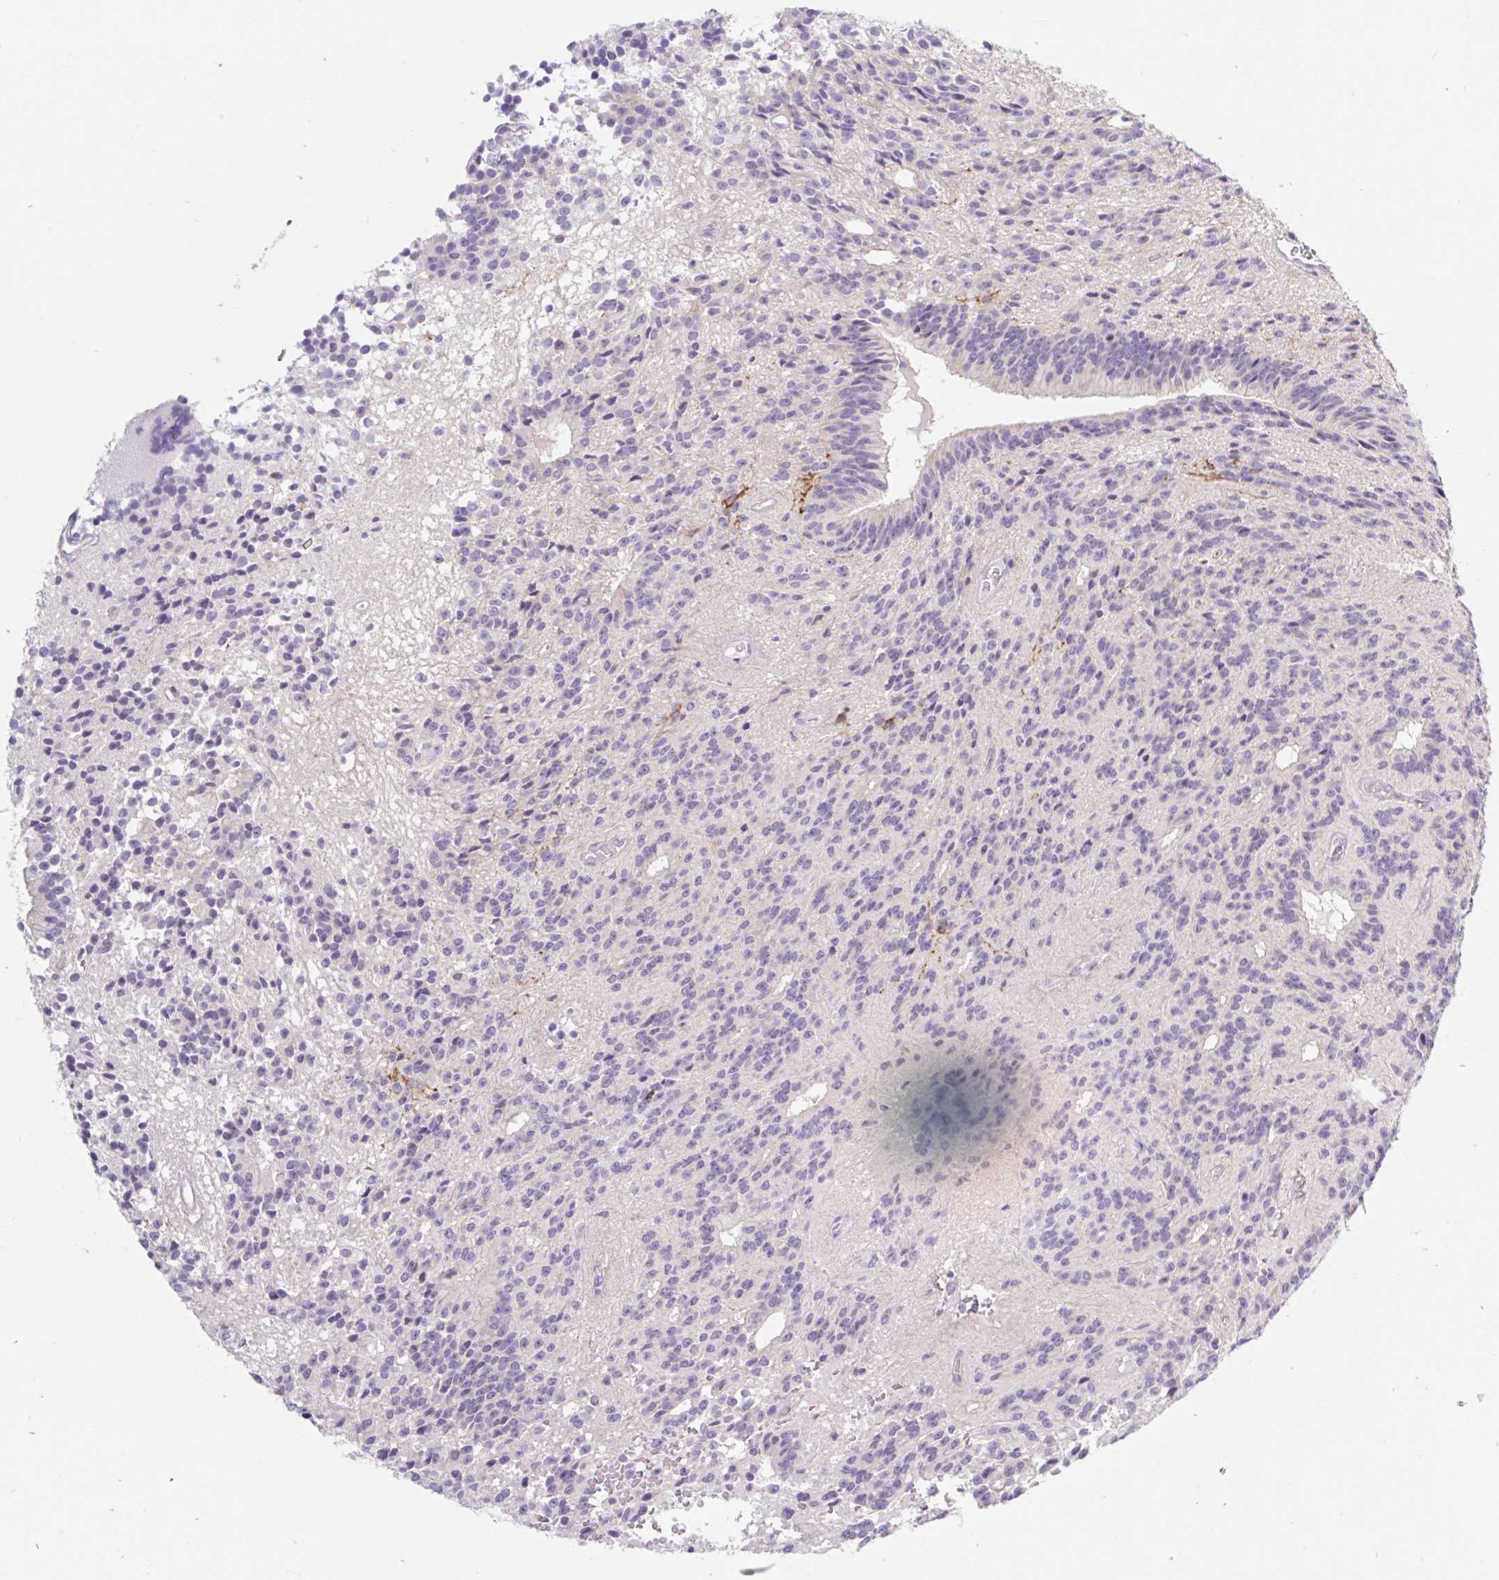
{"staining": {"intensity": "negative", "quantity": "none", "location": "none"}, "tissue": "glioma", "cell_type": "Tumor cells", "image_type": "cancer", "snomed": [{"axis": "morphology", "description": "Glioma, malignant, Low grade"}, {"axis": "topography", "description": "Brain"}], "caption": "The image shows no staining of tumor cells in low-grade glioma (malignant). (Stains: DAB (3,3'-diaminobenzidine) immunohistochemistry with hematoxylin counter stain, Microscopy: brightfield microscopy at high magnification).", "gene": "BCAS1", "patient": {"sex": "male", "age": 31}}